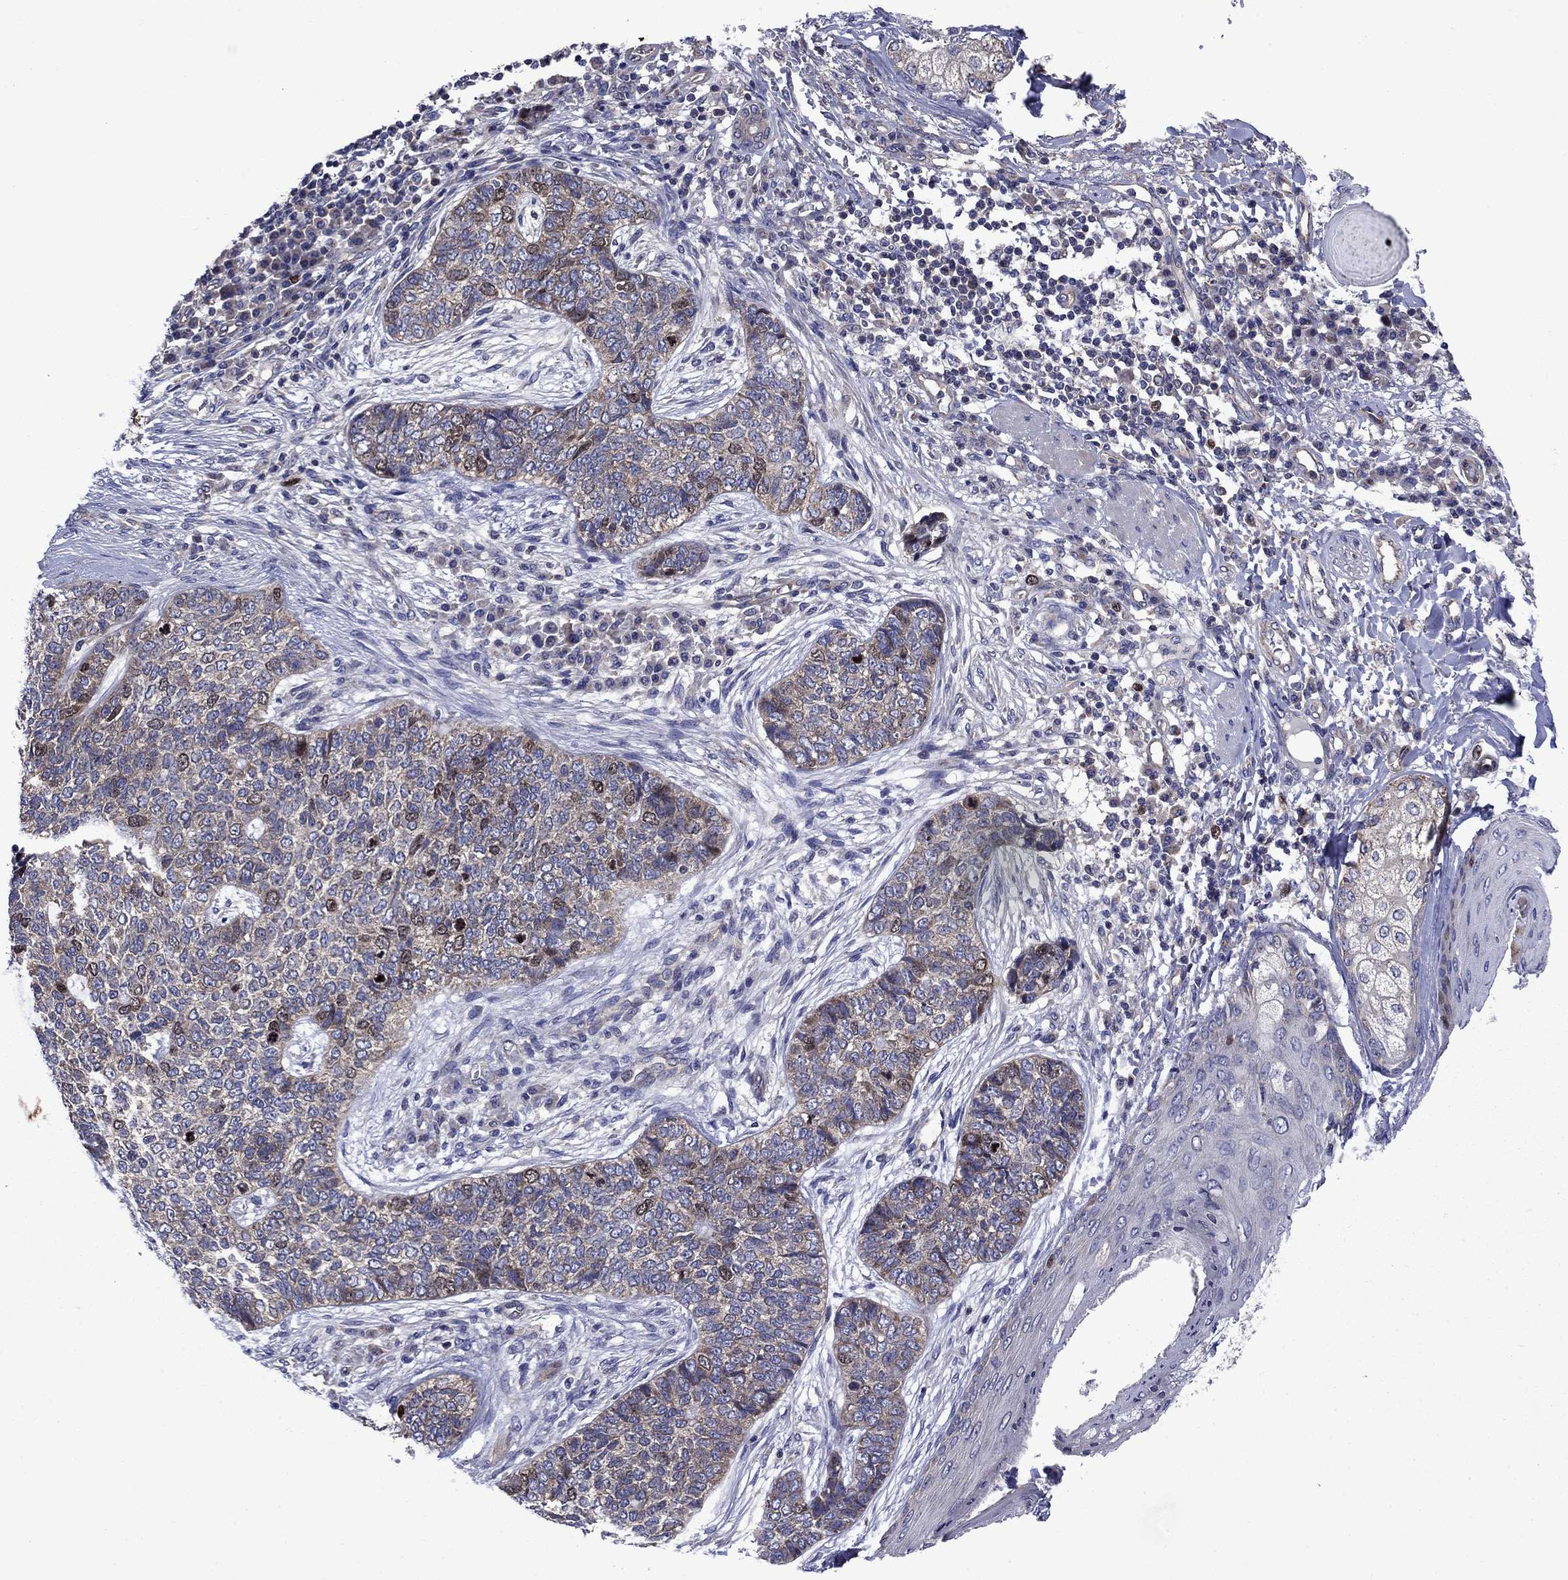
{"staining": {"intensity": "negative", "quantity": "none", "location": "none"}, "tissue": "skin cancer", "cell_type": "Tumor cells", "image_type": "cancer", "snomed": [{"axis": "morphology", "description": "Basal cell carcinoma"}, {"axis": "topography", "description": "Skin"}], "caption": "High power microscopy micrograph of an immunohistochemistry (IHC) photomicrograph of skin cancer, revealing no significant staining in tumor cells.", "gene": "KIF22", "patient": {"sex": "female", "age": 69}}